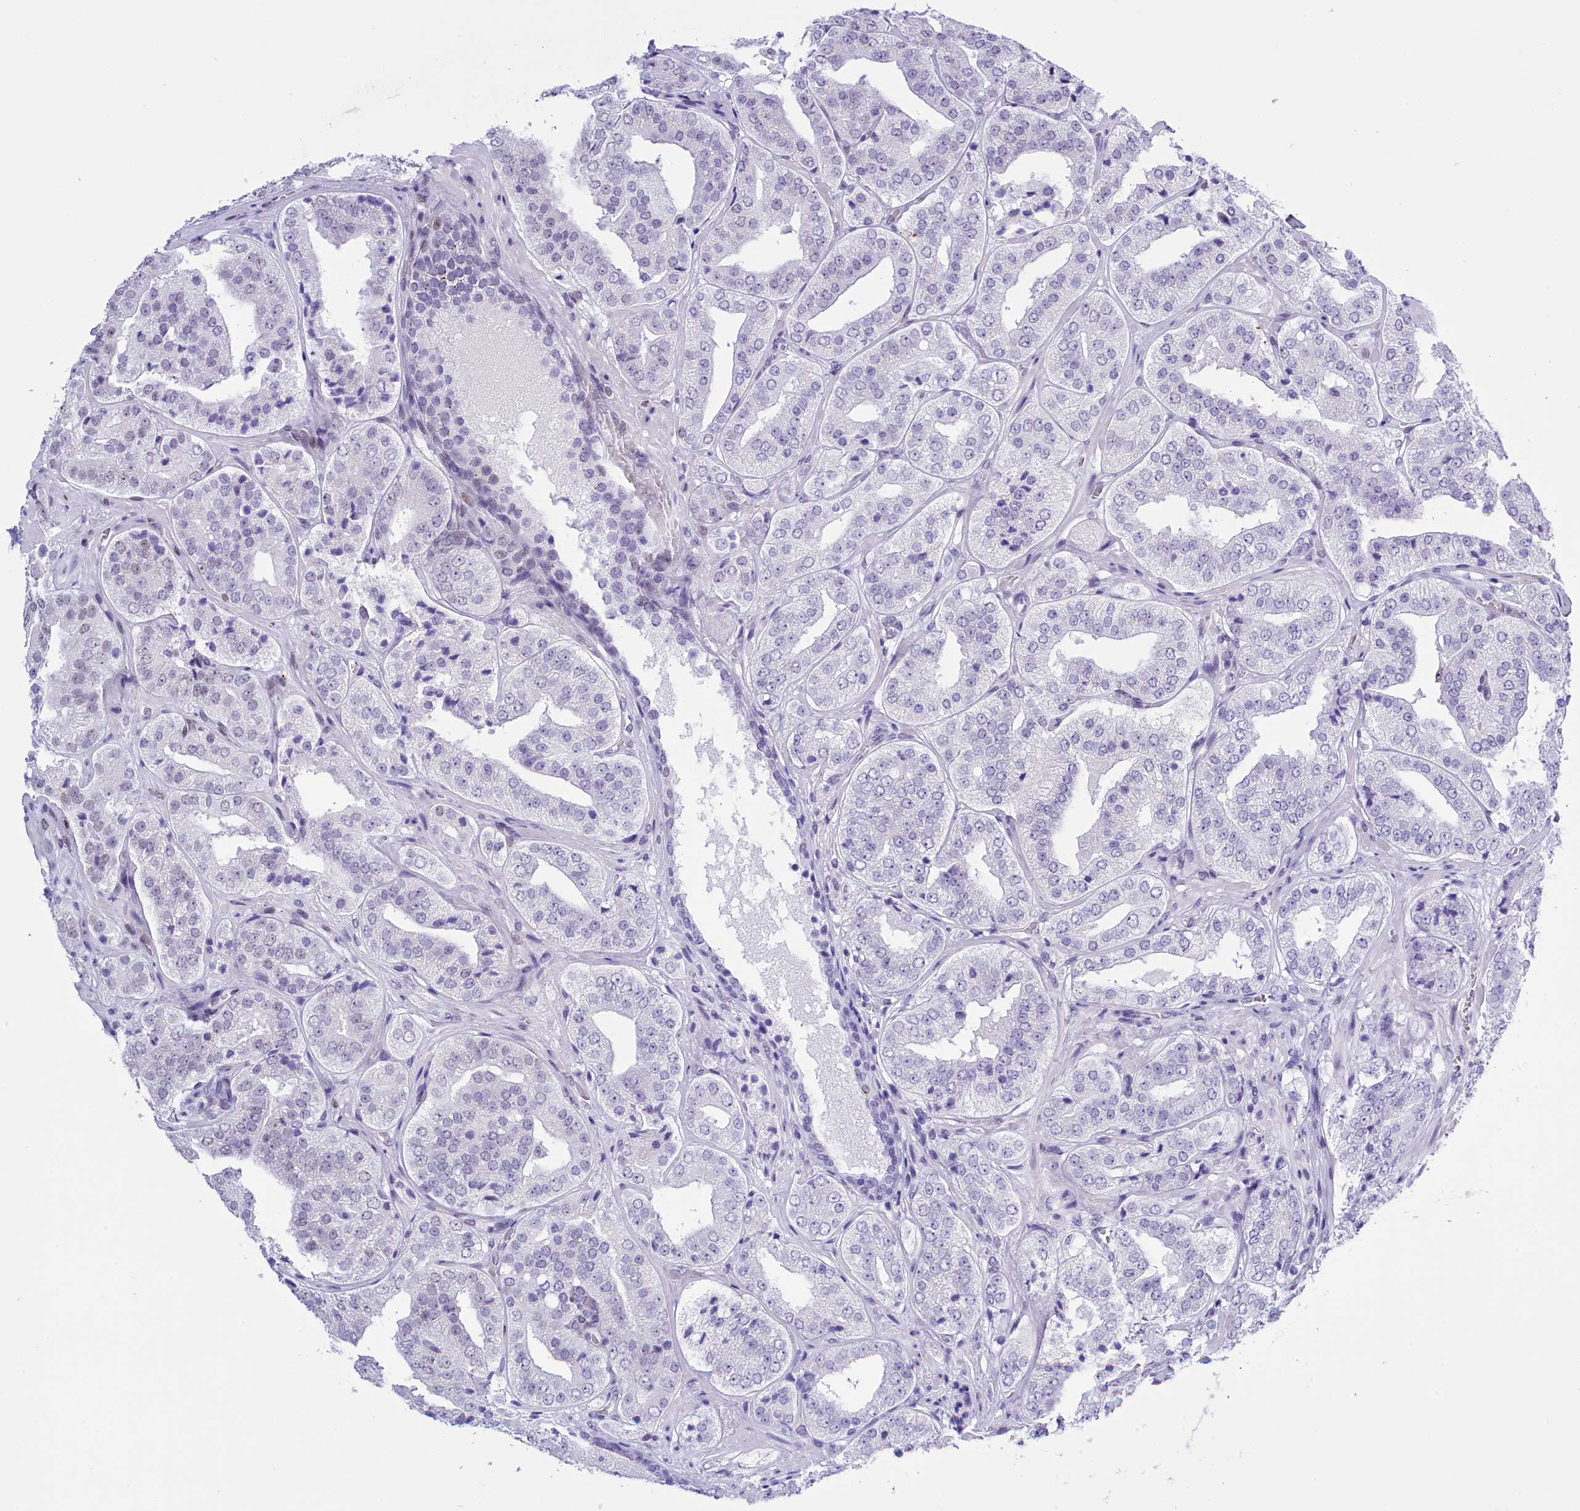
{"staining": {"intensity": "negative", "quantity": "none", "location": "none"}, "tissue": "prostate cancer", "cell_type": "Tumor cells", "image_type": "cancer", "snomed": [{"axis": "morphology", "description": "Adenocarcinoma, High grade"}, {"axis": "topography", "description": "Prostate"}], "caption": "The micrograph reveals no staining of tumor cells in prostate high-grade adenocarcinoma. (DAB (3,3'-diaminobenzidine) IHC with hematoxylin counter stain).", "gene": "RPS6KB1", "patient": {"sex": "male", "age": 71}}